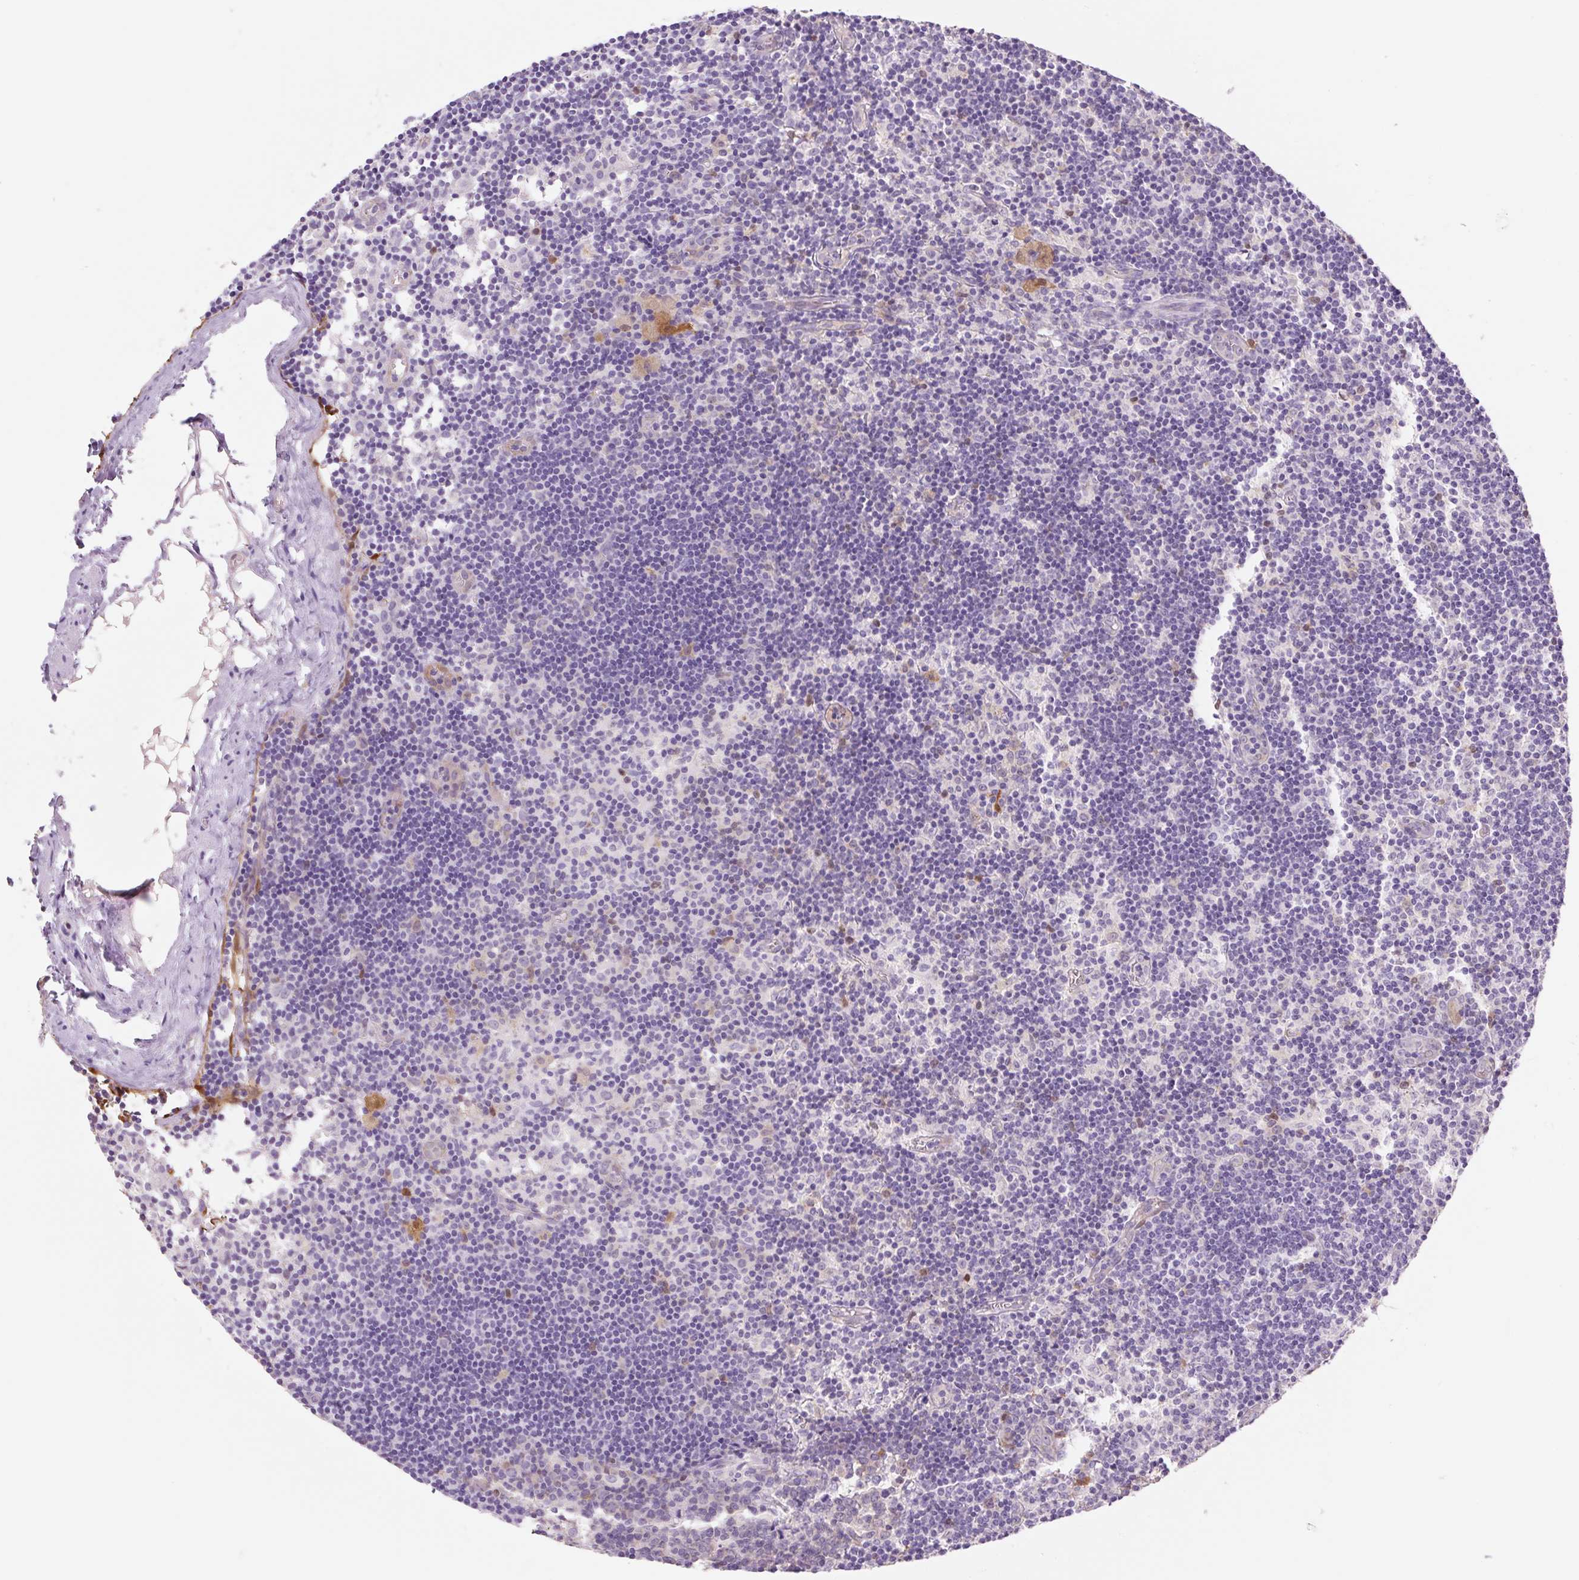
{"staining": {"intensity": "negative", "quantity": "none", "location": "none"}, "tissue": "lymph node", "cell_type": "Germinal center cells", "image_type": "normal", "snomed": [{"axis": "morphology", "description": "Normal tissue, NOS"}, {"axis": "topography", "description": "Lymph node"}], "caption": "This is an IHC micrograph of normal lymph node. There is no expression in germinal center cells.", "gene": "FABP5", "patient": {"sex": "female", "age": 45}}